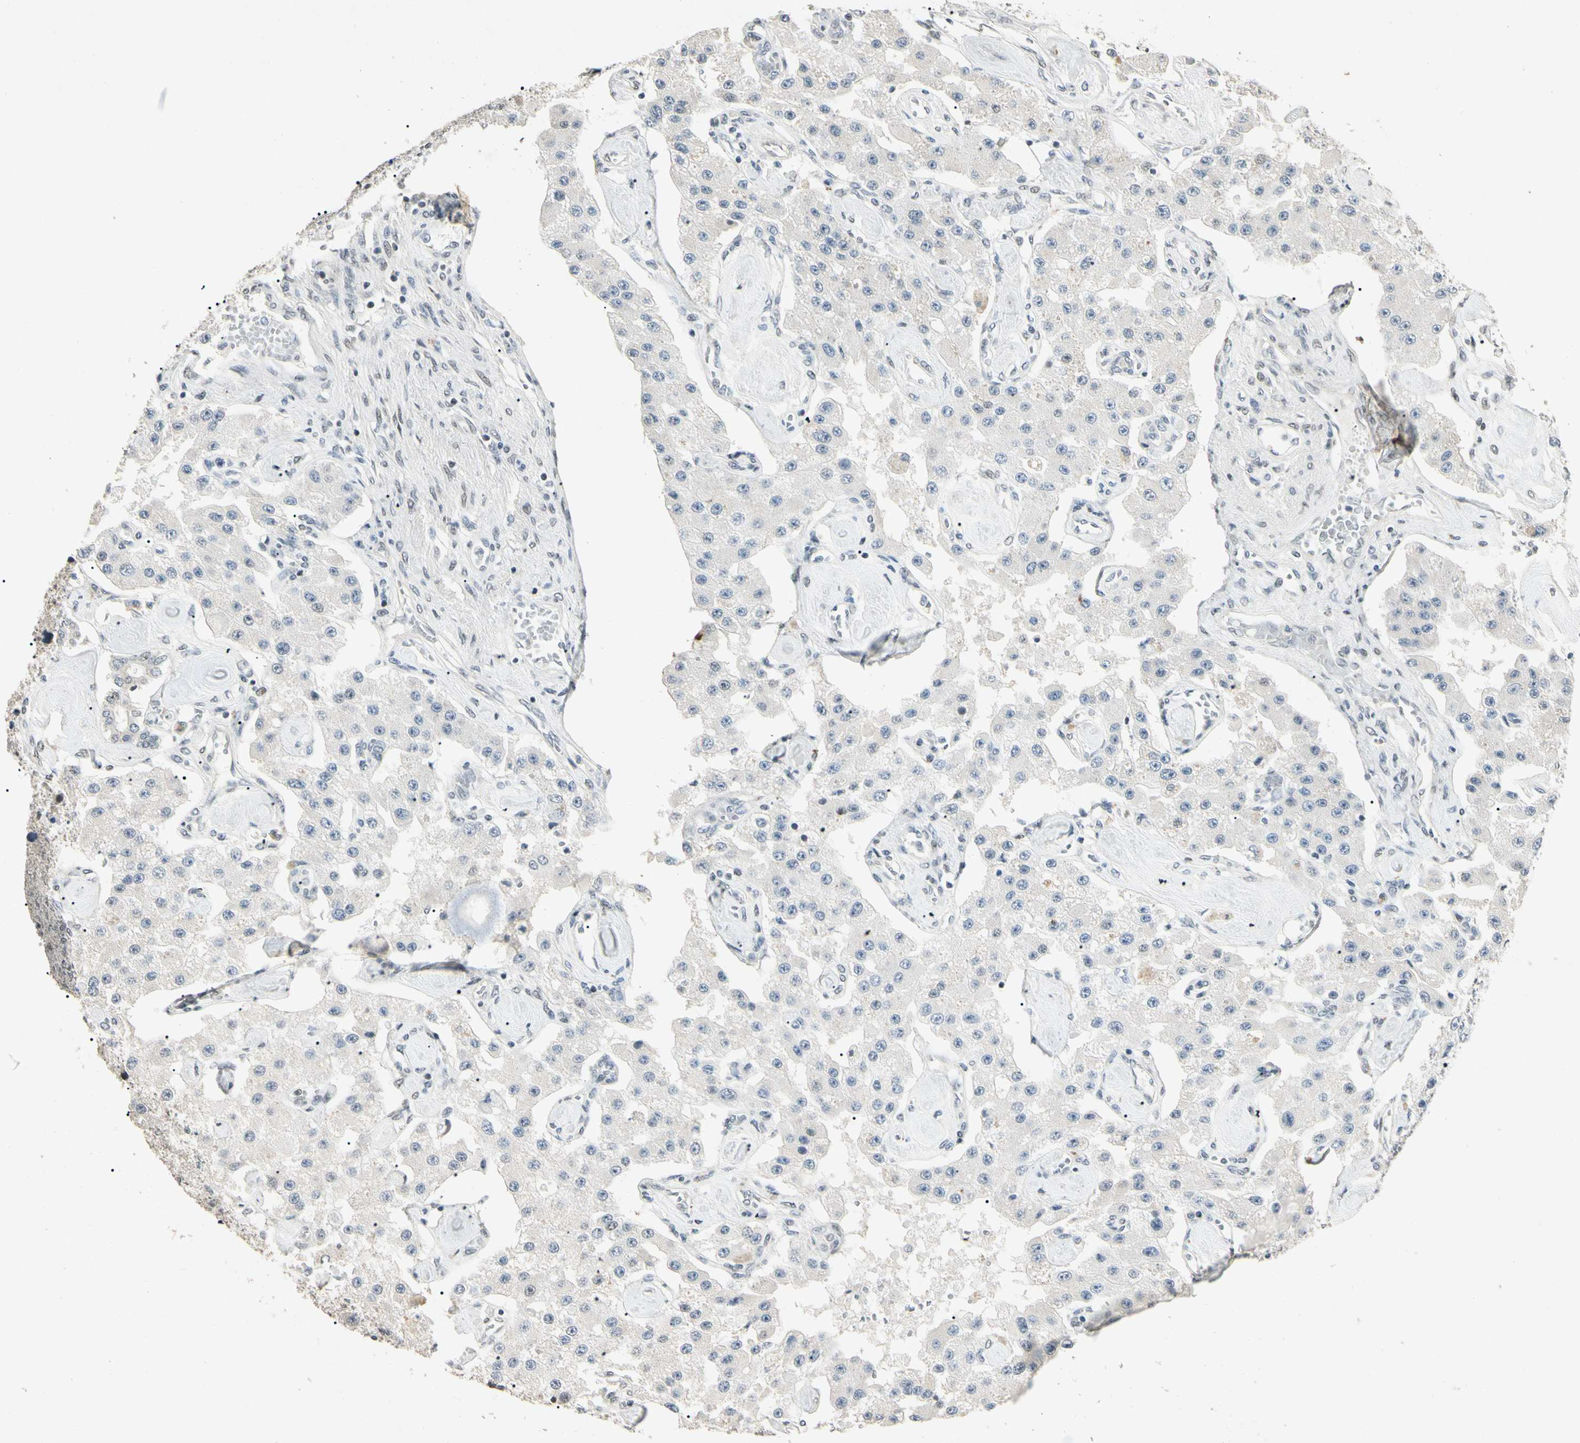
{"staining": {"intensity": "negative", "quantity": "none", "location": "none"}, "tissue": "carcinoid", "cell_type": "Tumor cells", "image_type": "cancer", "snomed": [{"axis": "morphology", "description": "Carcinoid, malignant, NOS"}, {"axis": "topography", "description": "Pancreas"}], "caption": "Tumor cells are negative for brown protein staining in carcinoid.", "gene": "ZBTB4", "patient": {"sex": "male", "age": 41}}